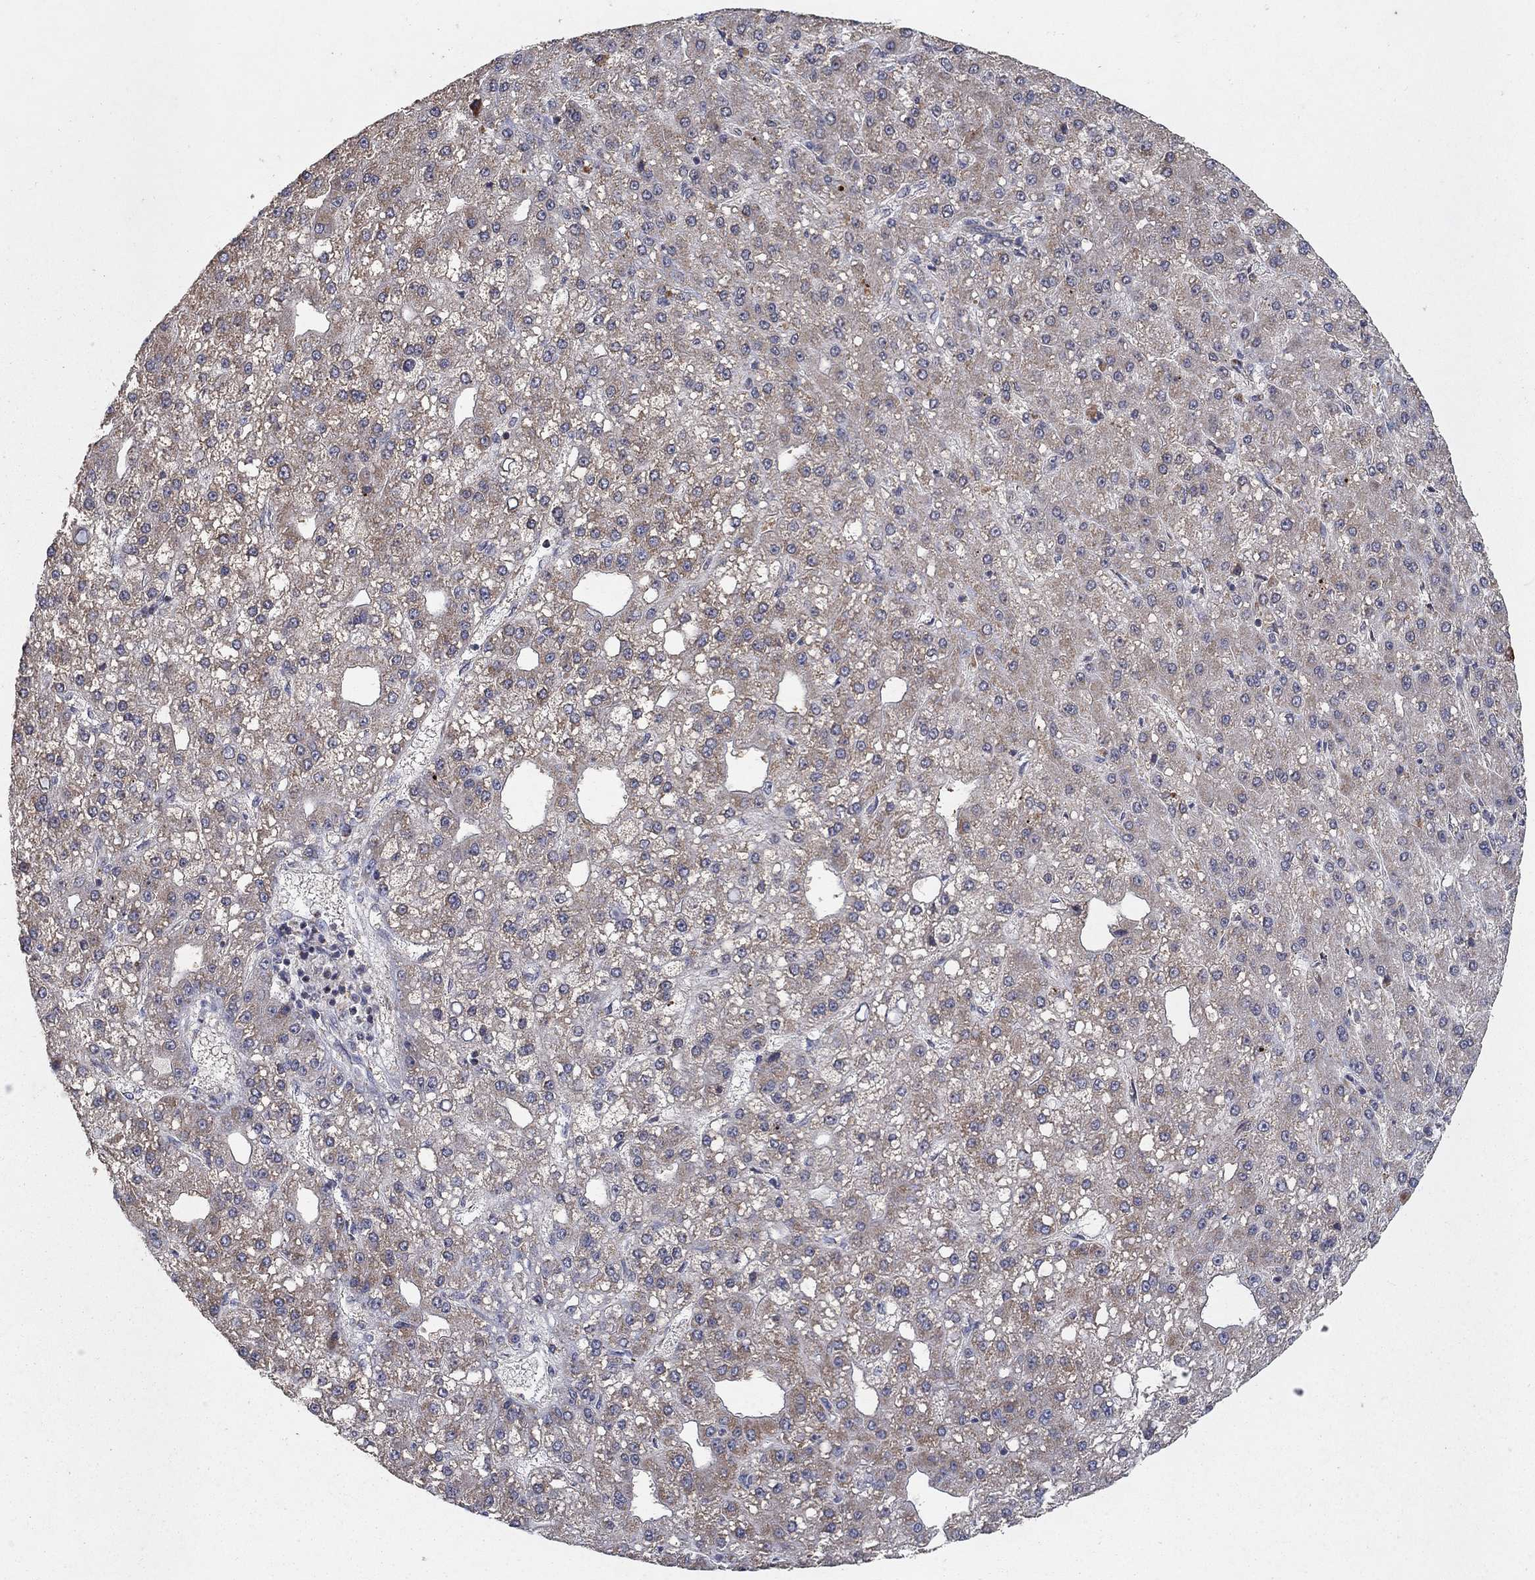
{"staining": {"intensity": "weak", "quantity": "25%-75%", "location": "cytoplasmic/membranous"}, "tissue": "liver cancer", "cell_type": "Tumor cells", "image_type": "cancer", "snomed": [{"axis": "morphology", "description": "Carcinoma, Hepatocellular, NOS"}, {"axis": "topography", "description": "Liver"}], "caption": "Human liver hepatocellular carcinoma stained for a protein (brown) reveals weak cytoplasmic/membranous positive positivity in approximately 25%-75% of tumor cells.", "gene": "GPSM1", "patient": {"sex": "male", "age": 67}}